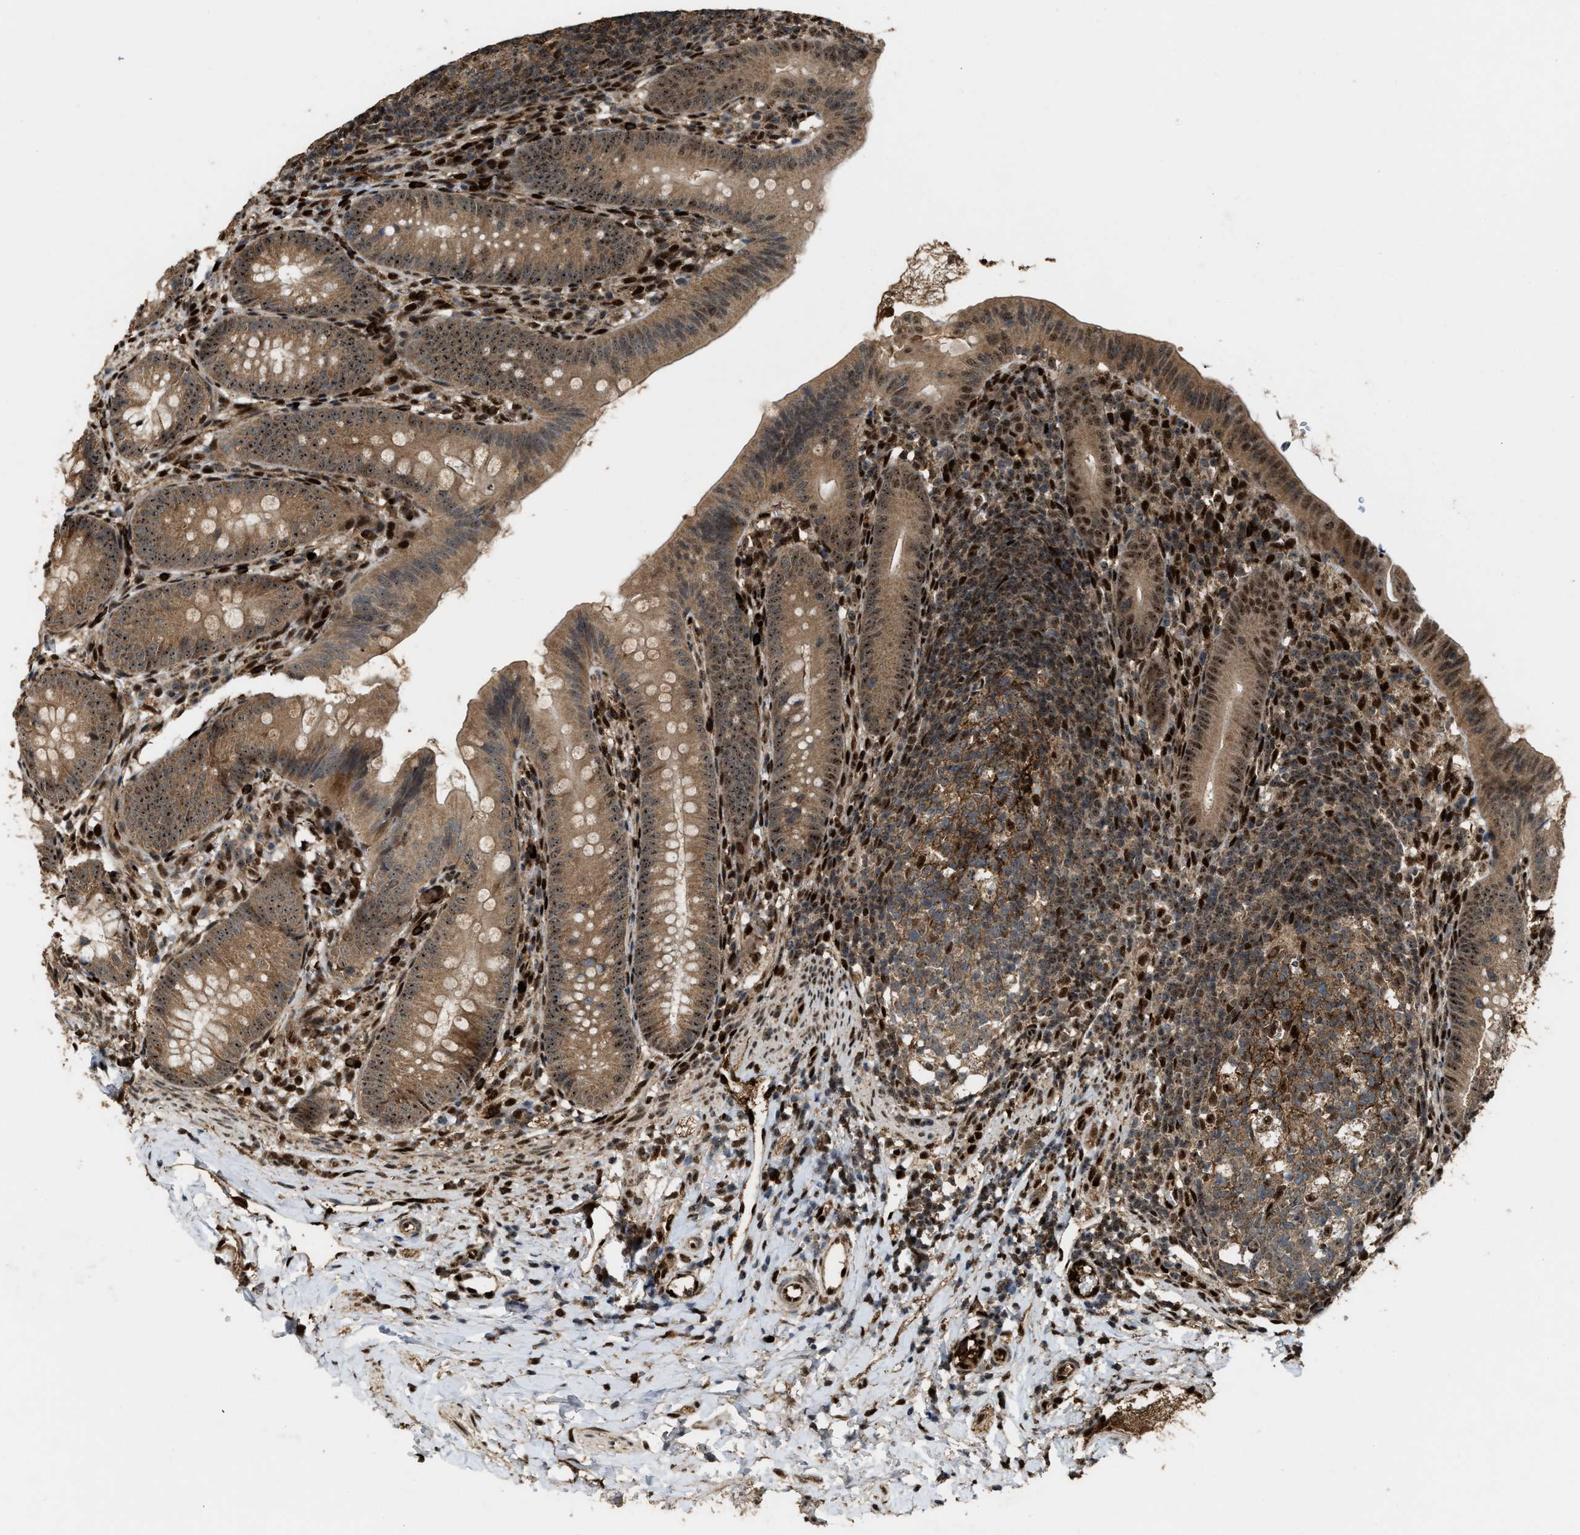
{"staining": {"intensity": "strong", "quantity": ">75%", "location": "cytoplasmic/membranous,nuclear"}, "tissue": "appendix", "cell_type": "Glandular cells", "image_type": "normal", "snomed": [{"axis": "morphology", "description": "Normal tissue, NOS"}, {"axis": "topography", "description": "Appendix"}], "caption": "This histopathology image shows immunohistochemistry (IHC) staining of normal human appendix, with high strong cytoplasmic/membranous,nuclear staining in approximately >75% of glandular cells.", "gene": "ZNF687", "patient": {"sex": "male", "age": 1}}